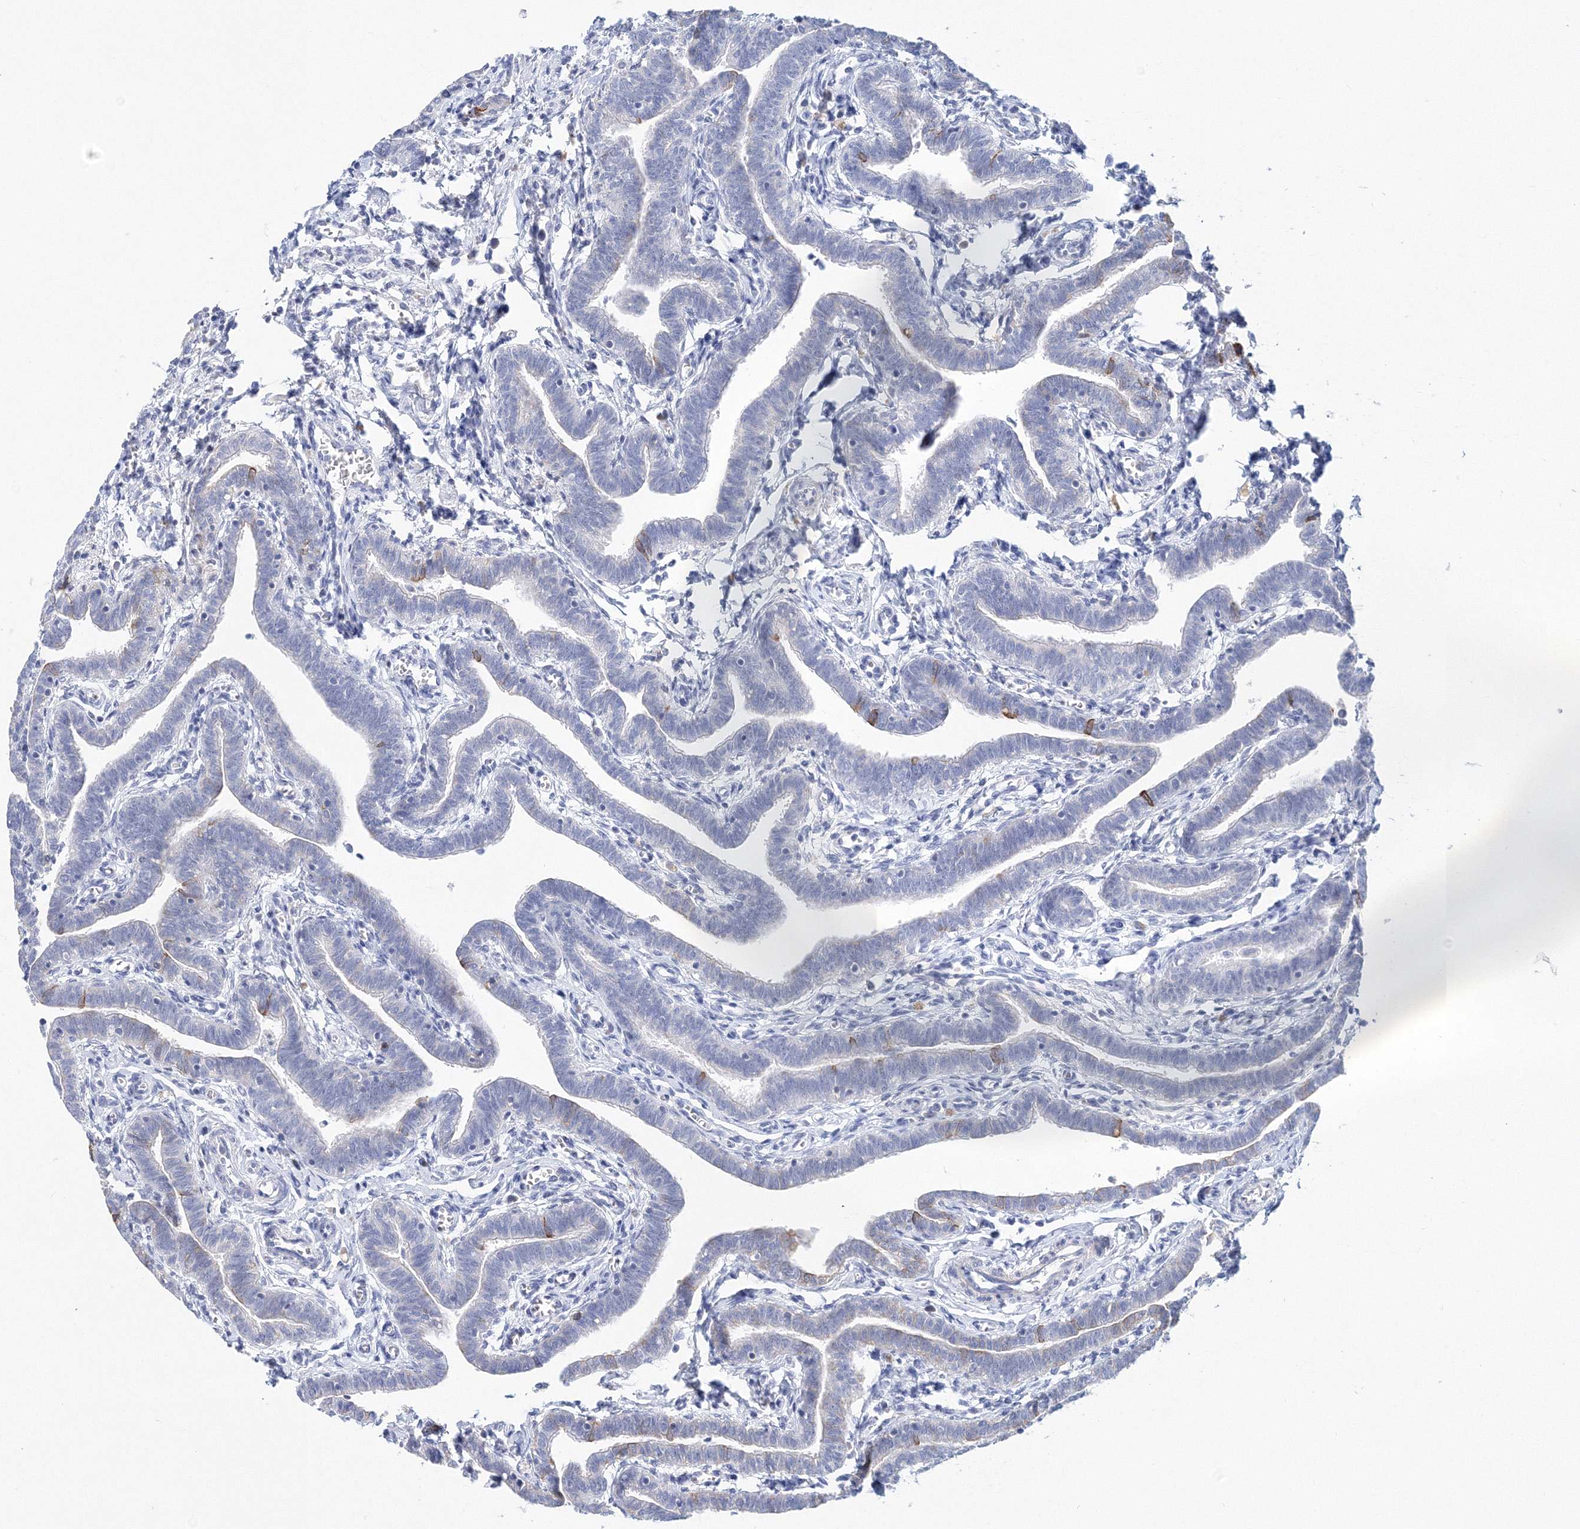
{"staining": {"intensity": "moderate", "quantity": "<25%", "location": "cytoplasmic/membranous"}, "tissue": "fallopian tube", "cell_type": "Glandular cells", "image_type": "normal", "snomed": [{"axis": "morphology", "description": "Normal tissue, NOS"}, {"axis": "topography", "description": "Fallopian tube"}], "caption": "Glandular cells exhibit low levels of moderate cytoplasmic/membranous positivity in about <25% of cells in unremarkable human fallopian tube.", "gene": "LRRIQ4", "patient": {"sex": "female", "age": 36}}